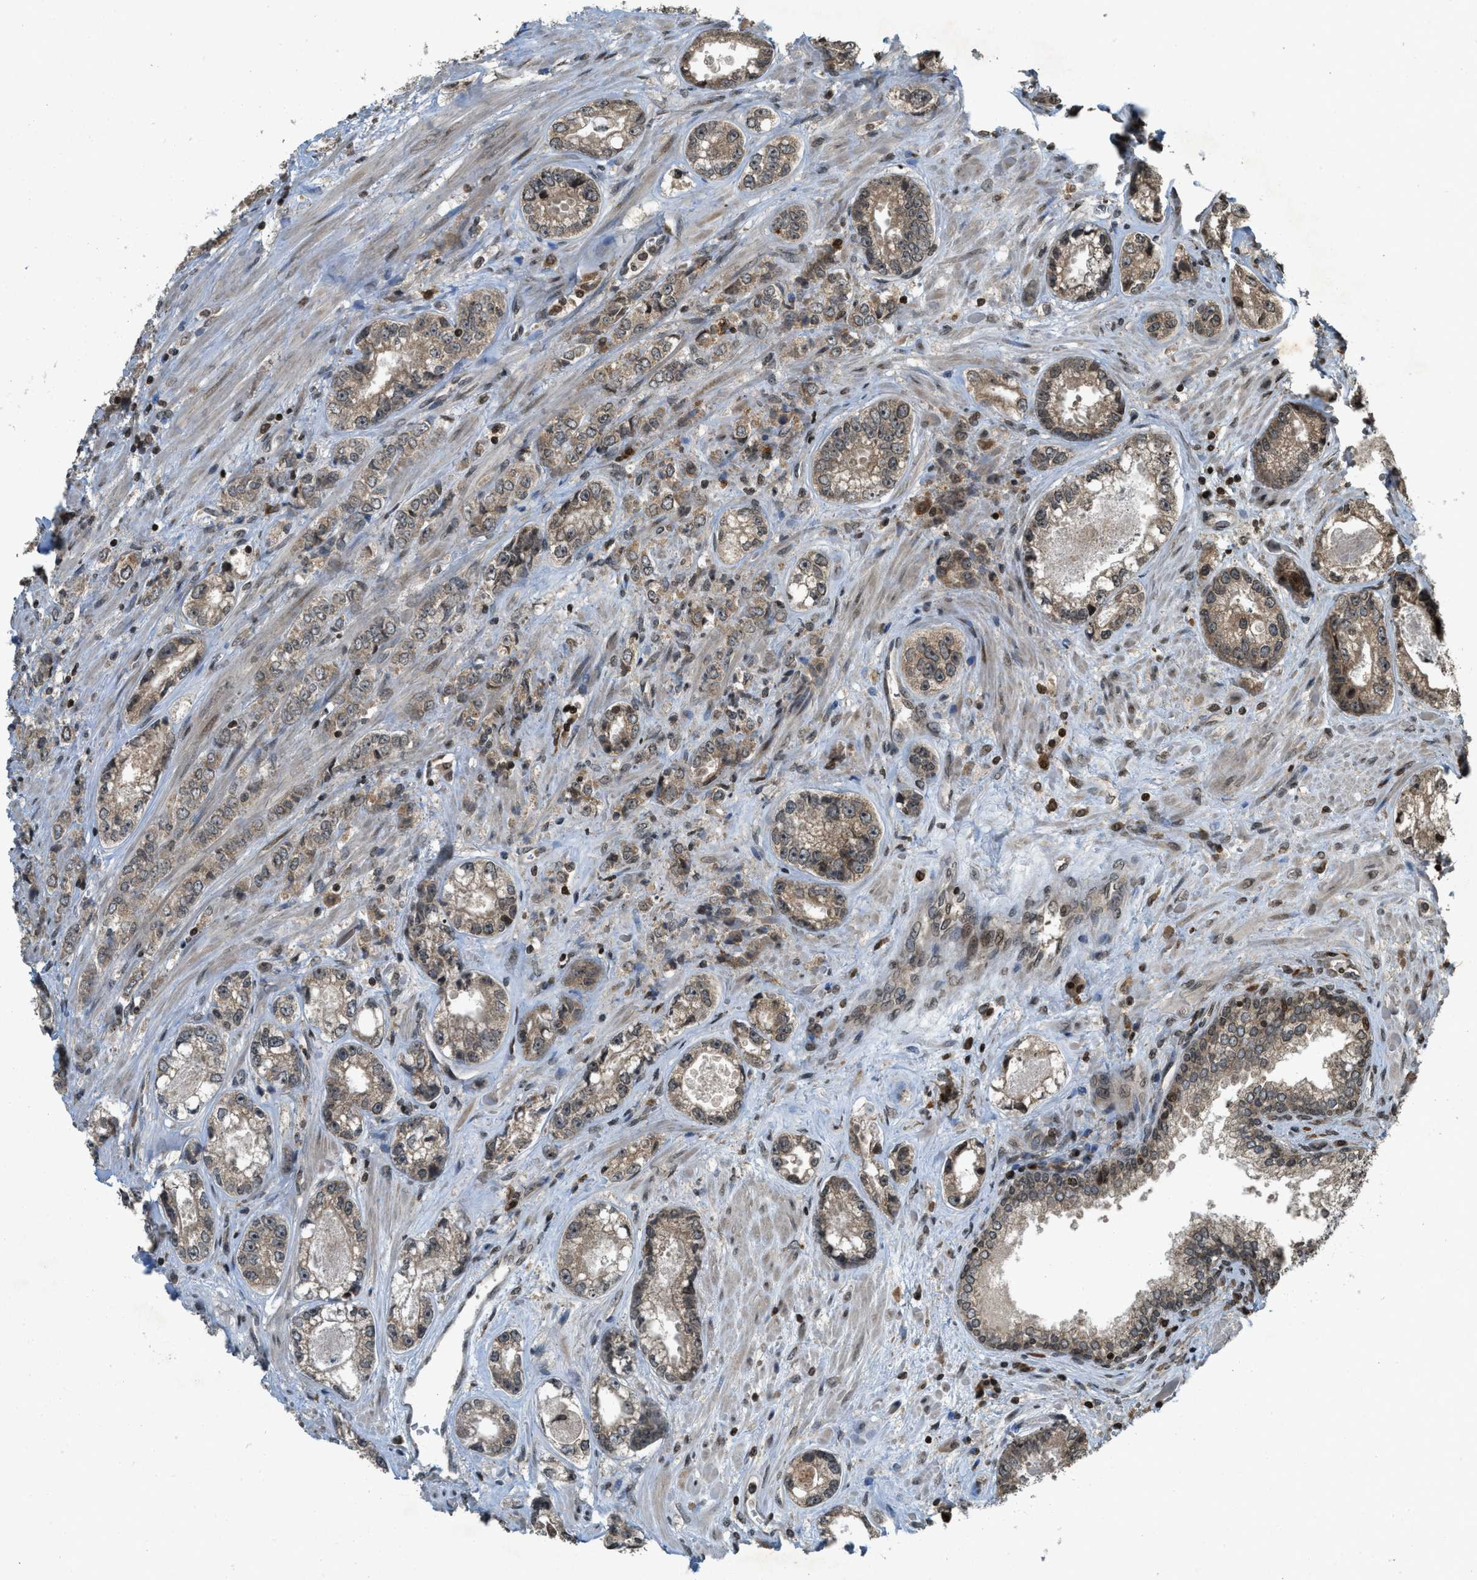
{"staining": {"intensity": "weak", "quantity": ">75%", "location": "cytoplasmic/membranous,nuclear"}, "tissue": "prostate cancer", "cell_type": "Tumor cells", "image_type": "cancer", "snomed": [{"axis": "morphology", "description": "Adenocarcinoma, High grade"}, {"axis": "topography", "description": "Prostate"}], "caption": "A histopathology image of human prostate adenocarcinoma (high-grade) stained for a protein reveals weak cytoplasmic/membranous and nuclear brown staining in tumor cells.", "gene": "SIAH1", "patient": {"sex": "male", "age": 61}}